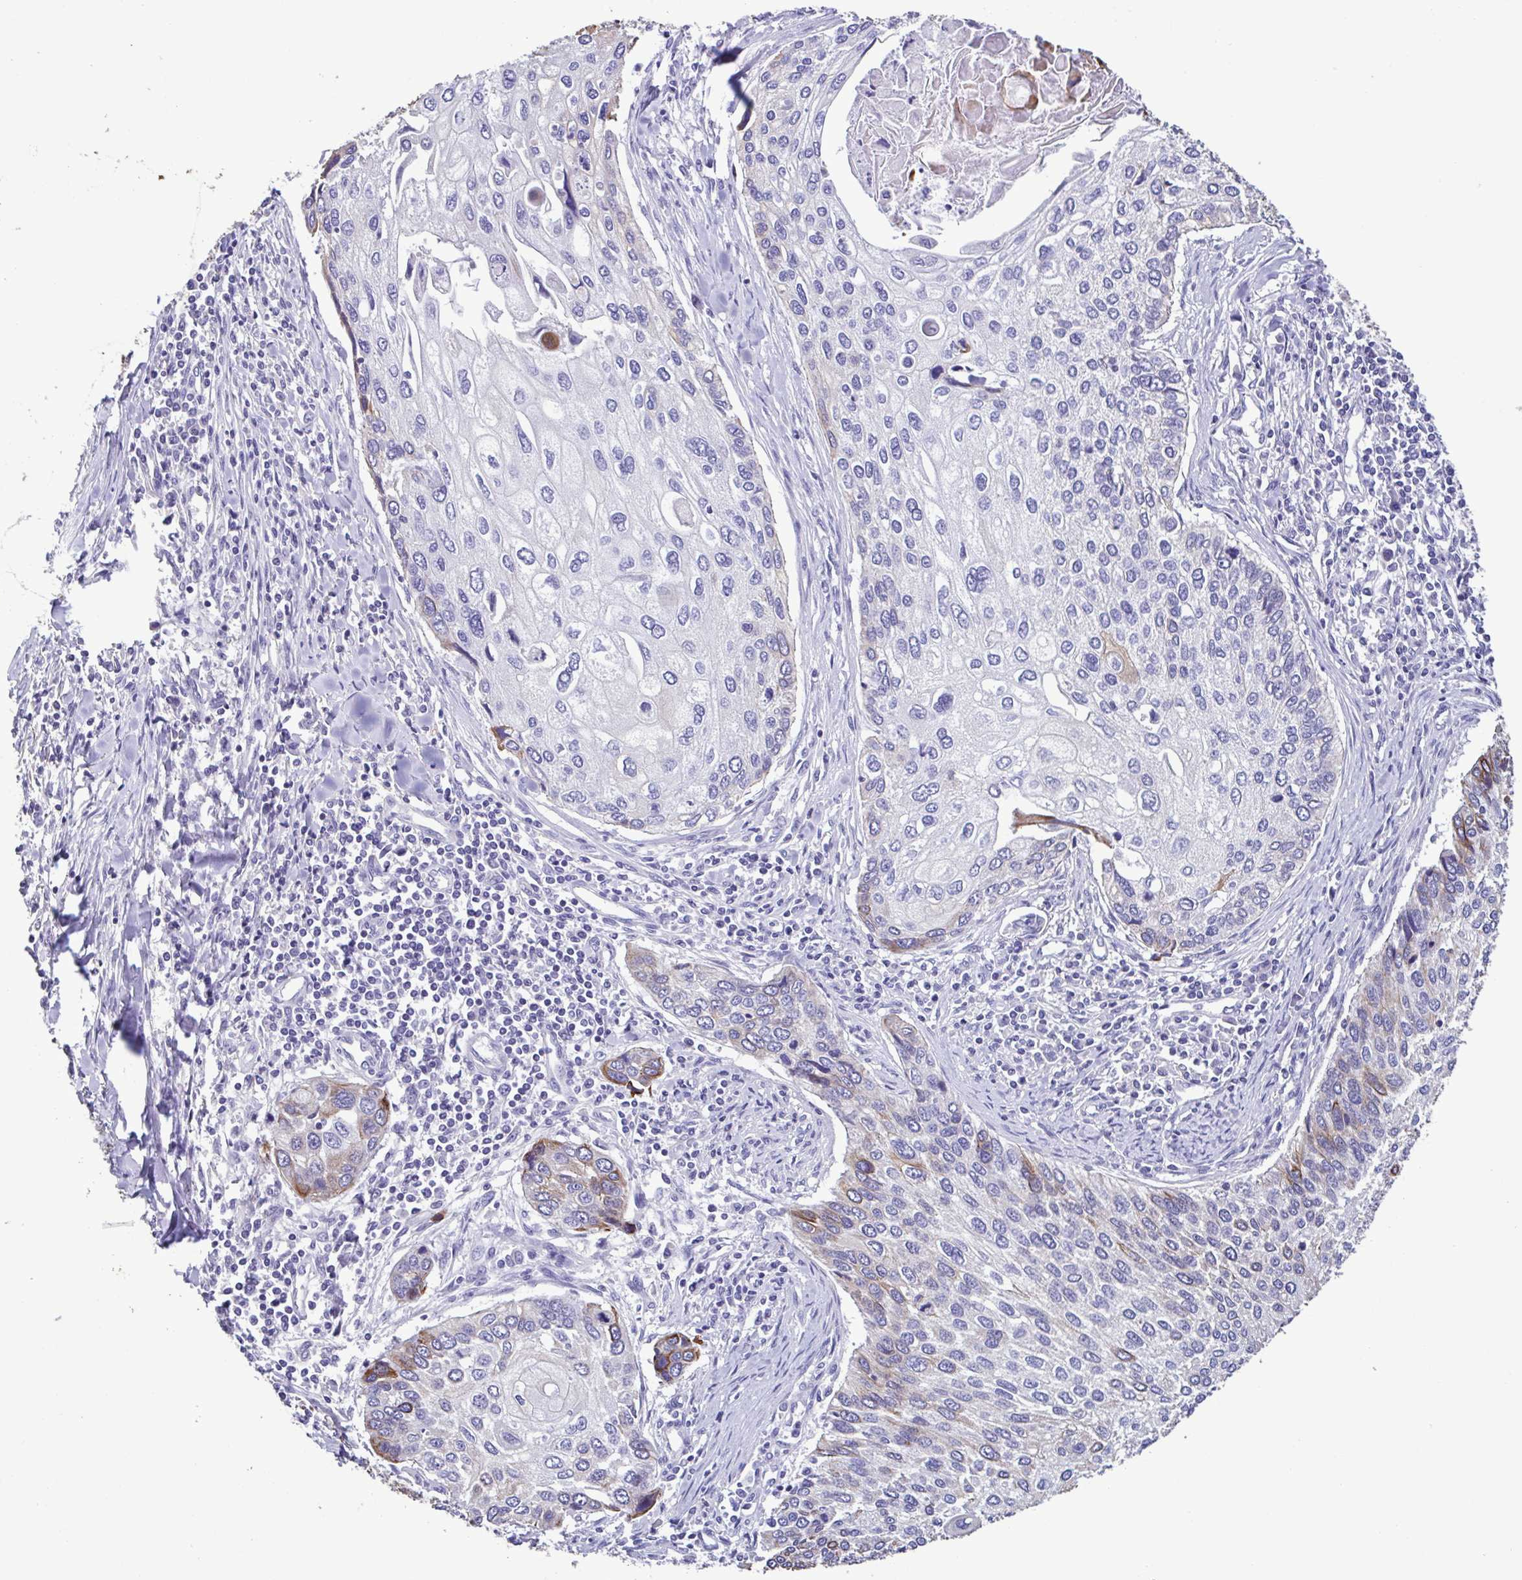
{"staining": {"intensity": "moderate", "quantity": "<25%", "location": "cytoplasmic/membranous"}, "tissue": "lung cancer", "cell_type": "Tumor cells", "image_type": "cancer", "snomed": [{"axis": "morphology", "description": "Squamous cell carcinoma, NOS"}, {"axis": "morphology", "description": "Squamous cell carcinoma, metastatic, NOS"}, {"axis": "topography", "description": "Lung"}], "caption": "Protein staining exhibits moderate cytoplasmic/membranous staining in approximately <25% of tumor cells in metastatic squamous cell carcinoma (lung).", "gene": "PLA2G4E", "patient": {"sex": "male", "age": 63}}